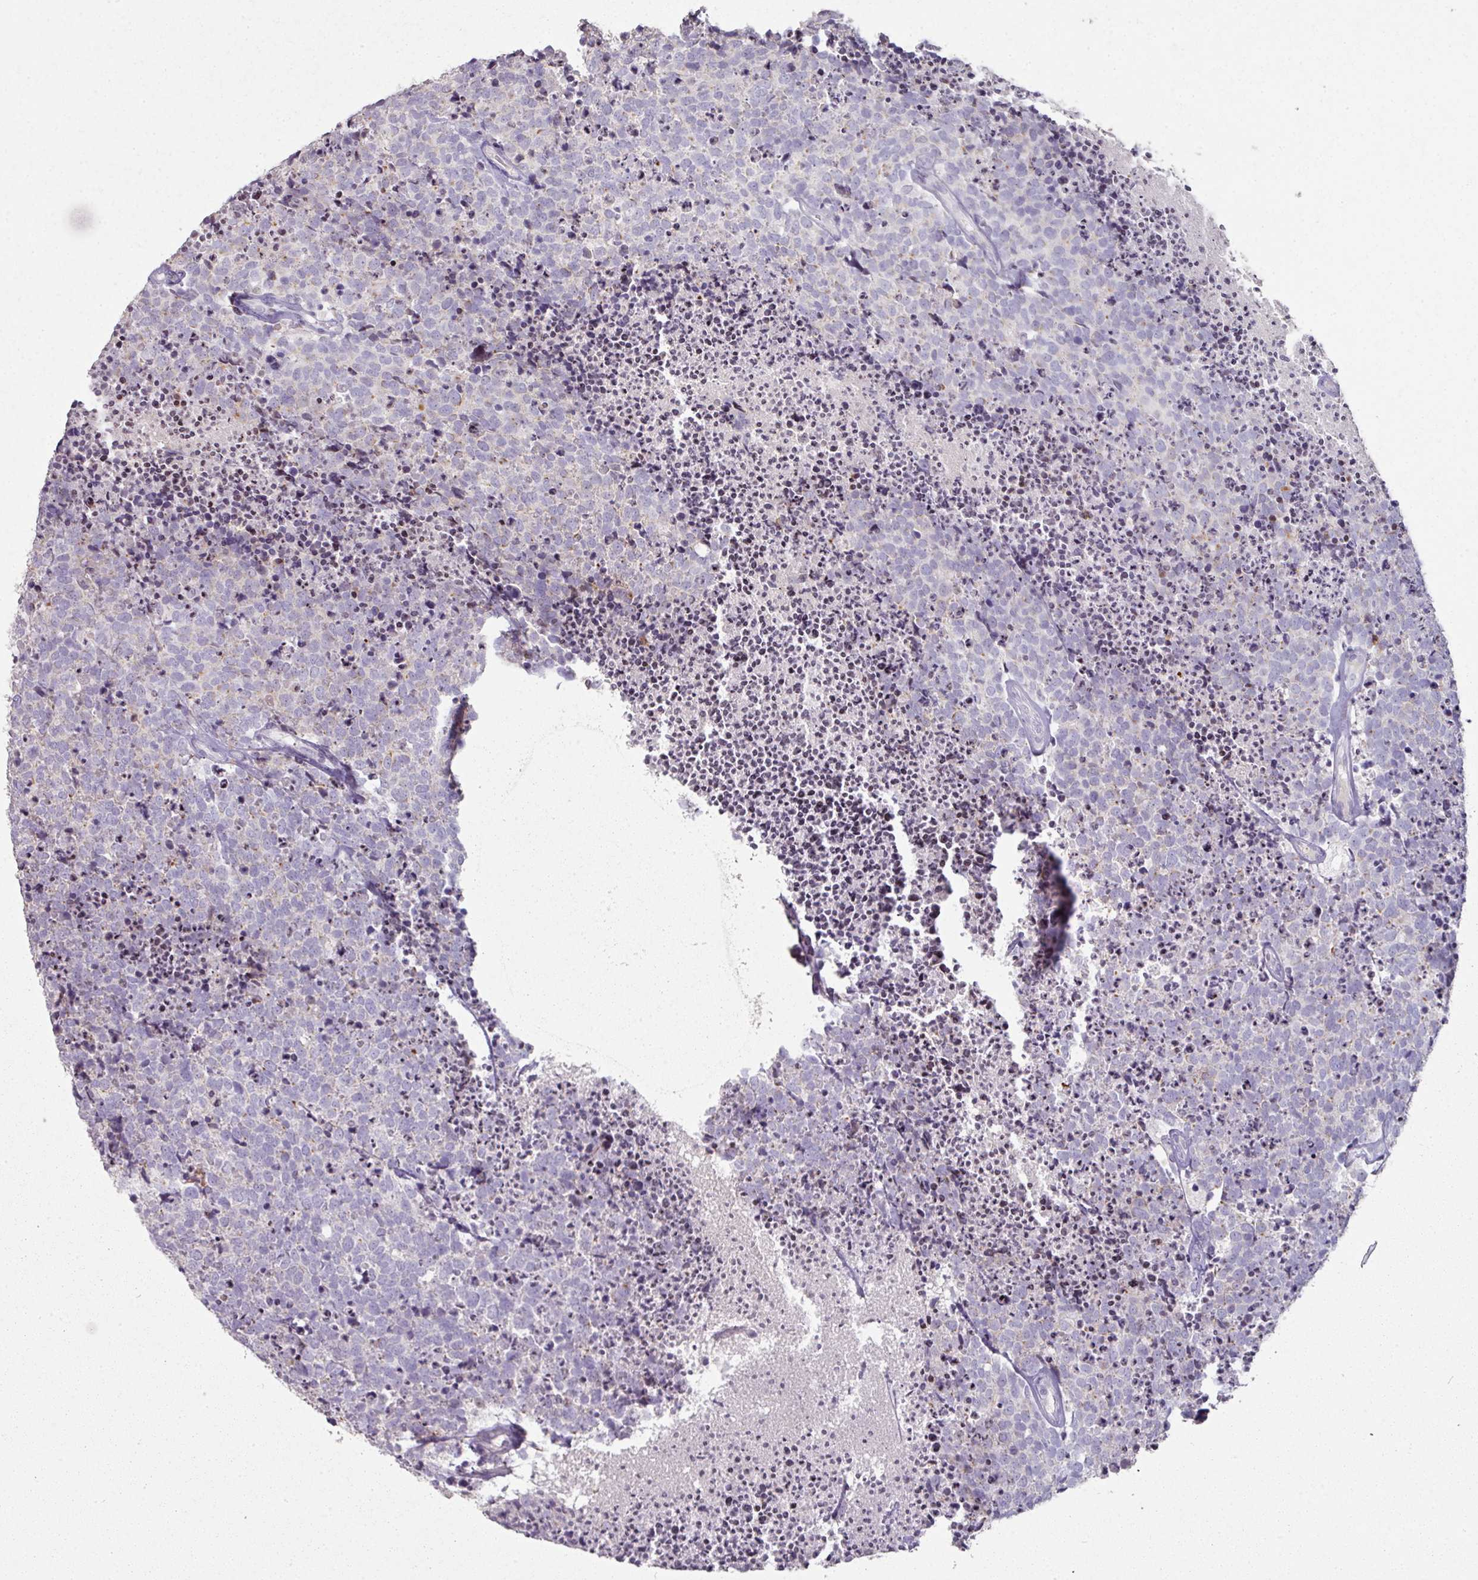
{"staining": {"intensity": "weak", "quantity": "<25%", "location": "cytoplasmic/membranous"}, "tissue": "carcinoid", "cell_type": "Tumor cells", "image_type": "cancer", "snomed": [{"axis": "morphology", "description": "Carcinoid, malignant, NOS"}, {"axis": "topography", "description": "Skin"}], "caption": "The immunohistochemistry (IHC) histopathology image has no significant staining in tumor cells of carcinoid tissue.", "gene": "GTF2H3", "patient": {"sex": "female", "age": 79}}